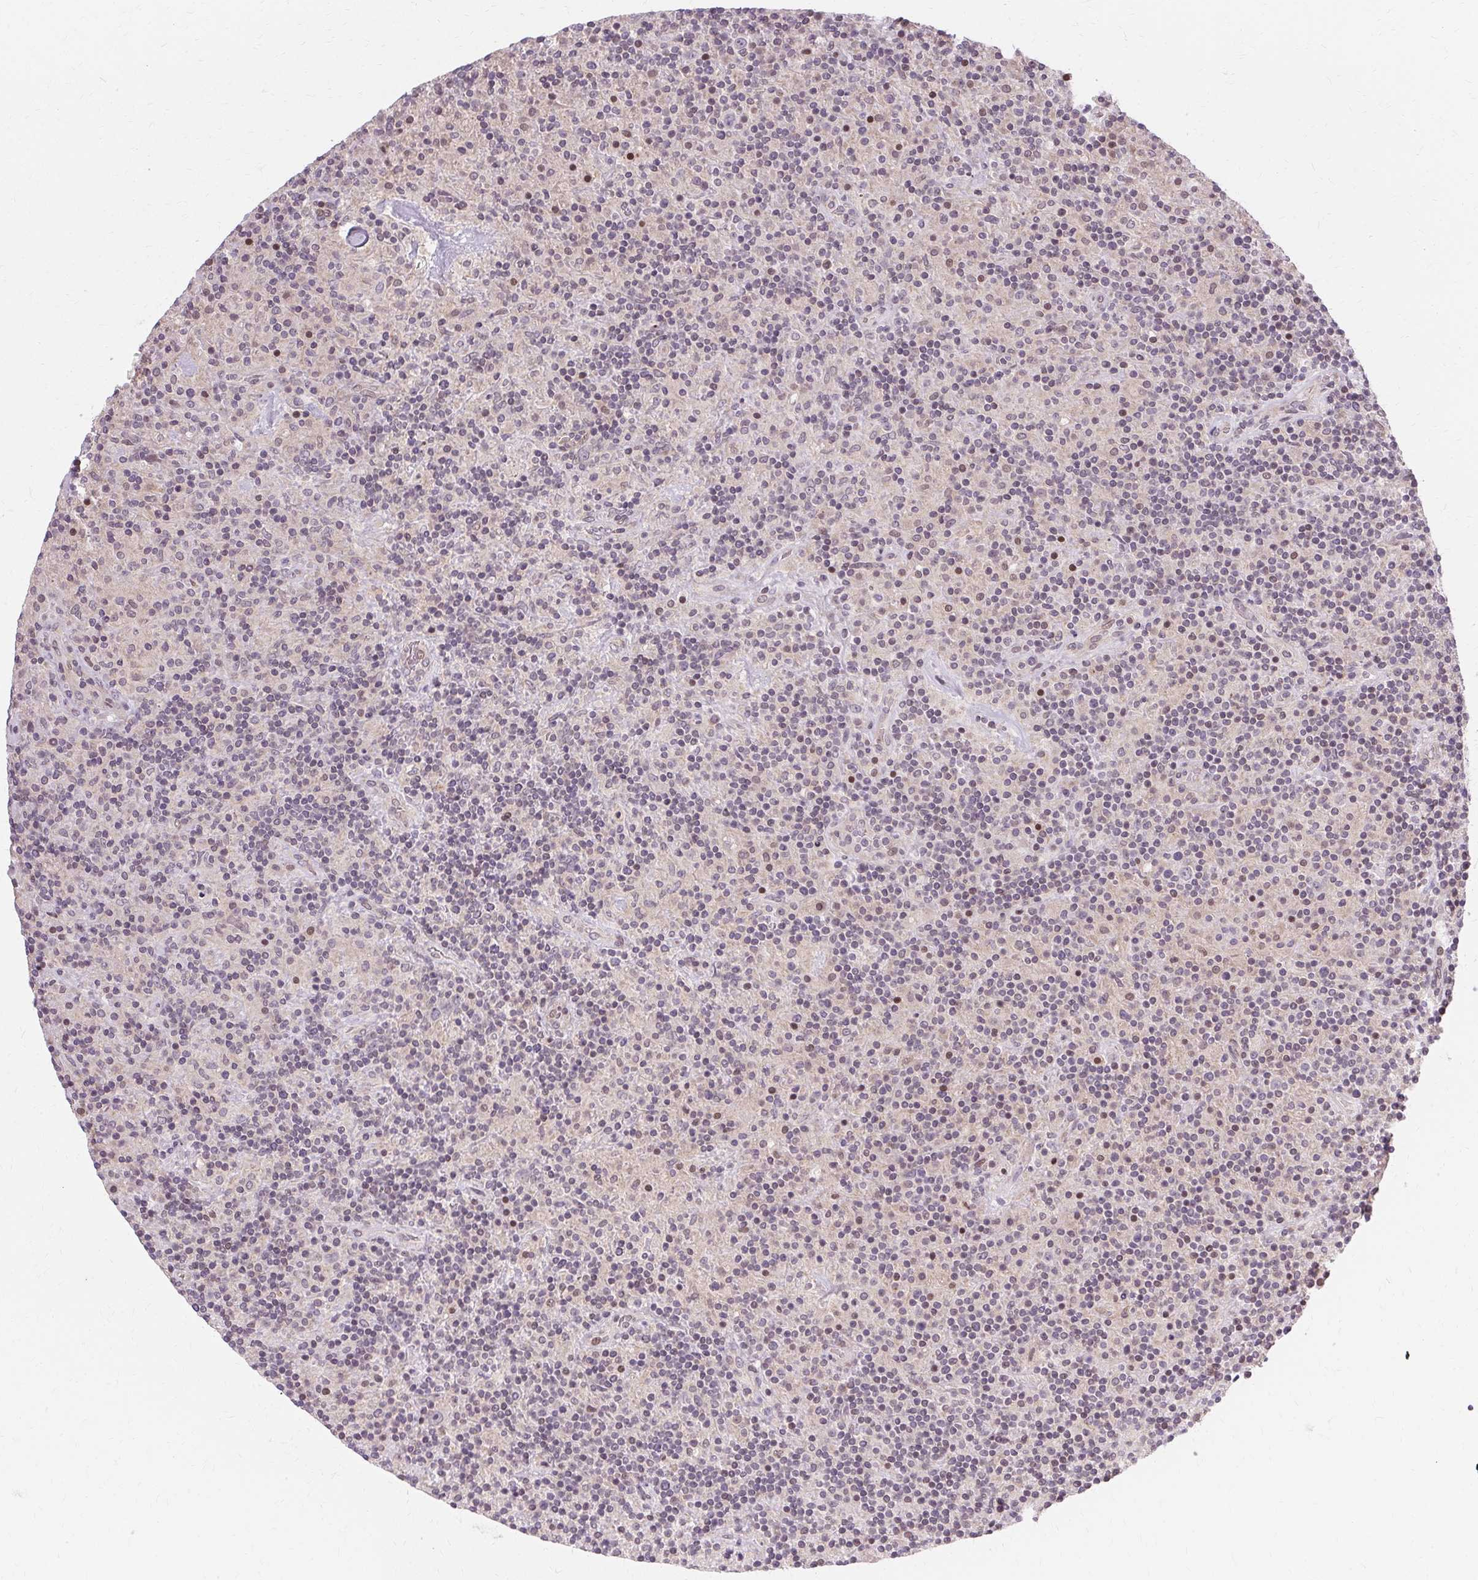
{"staining": {"intensity": "negative", "quantity": "none", "location": "none"}, "tissue": "lymphoma", "cell_type": "Tumor cells", "image_type": "cancer", "snomed": [{"axis": "morphology", "description": "Hodgkin's disease, NOS"}, {"axis": "topography", "description": "Lymph node"}], "caption": "IHC of human Hodgkin's disease shows no positivity in tumor cells.", "gene": "USP8", "patient": {"sex": "male", "age": 70}}